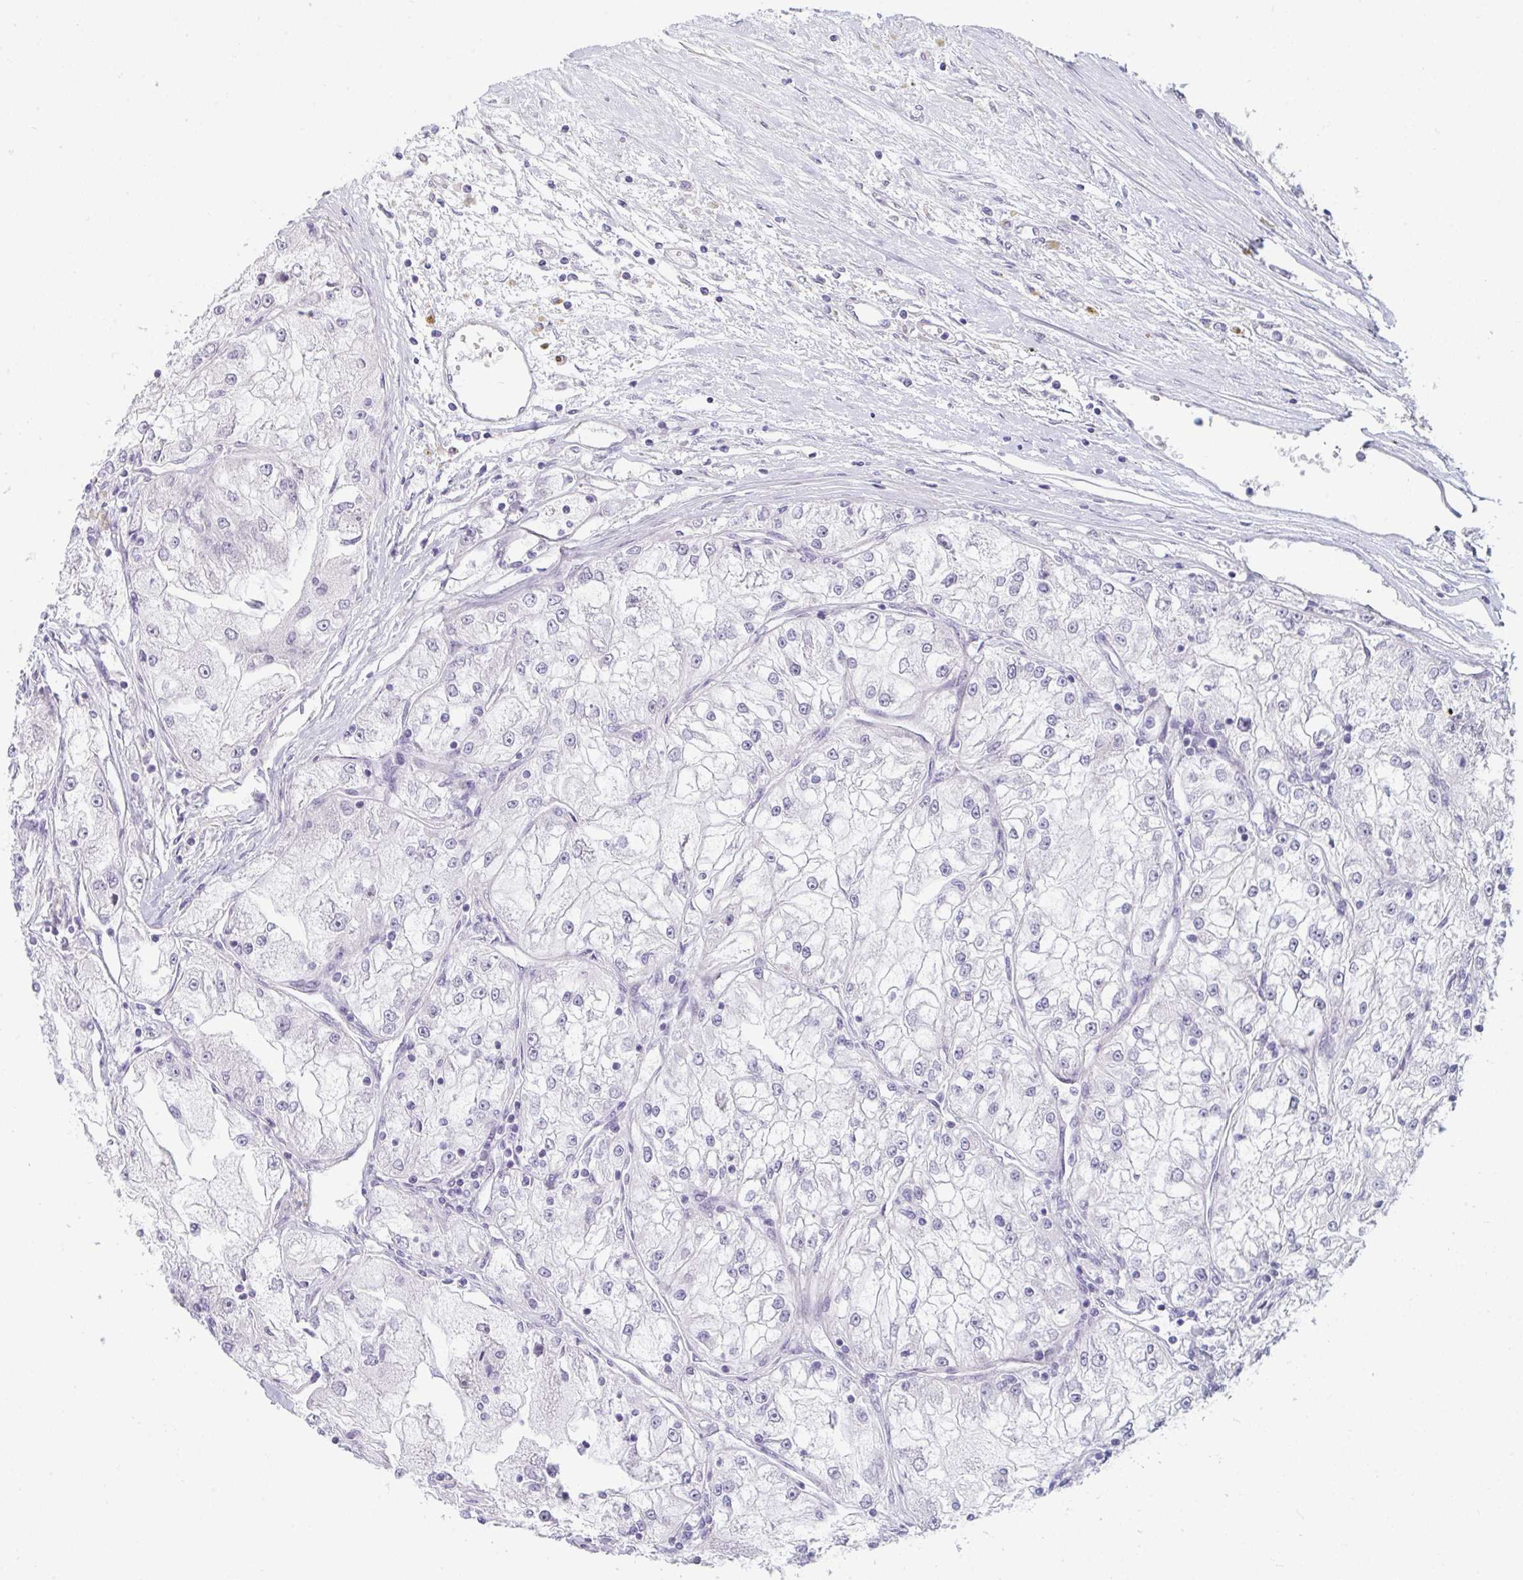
{"staining": {"intensity": "negative", "quantity": "none", "location": "none"}, "tissue": "renal cancer", "cell_type": "Tumor cells", "image_type": "cancer", "snomed": [{"axis": "morphology", "description": "Adenocarcinoma, NOS"}, {"axis": "topography", "description": "Kidney"}], "caption": "Adenocarcinoma (renal) was stained to show a protein in brown. There is no significant staining in tumor cells.", "gene": "TCEAL8", "patient": {"sex": "female", "age": 72}}